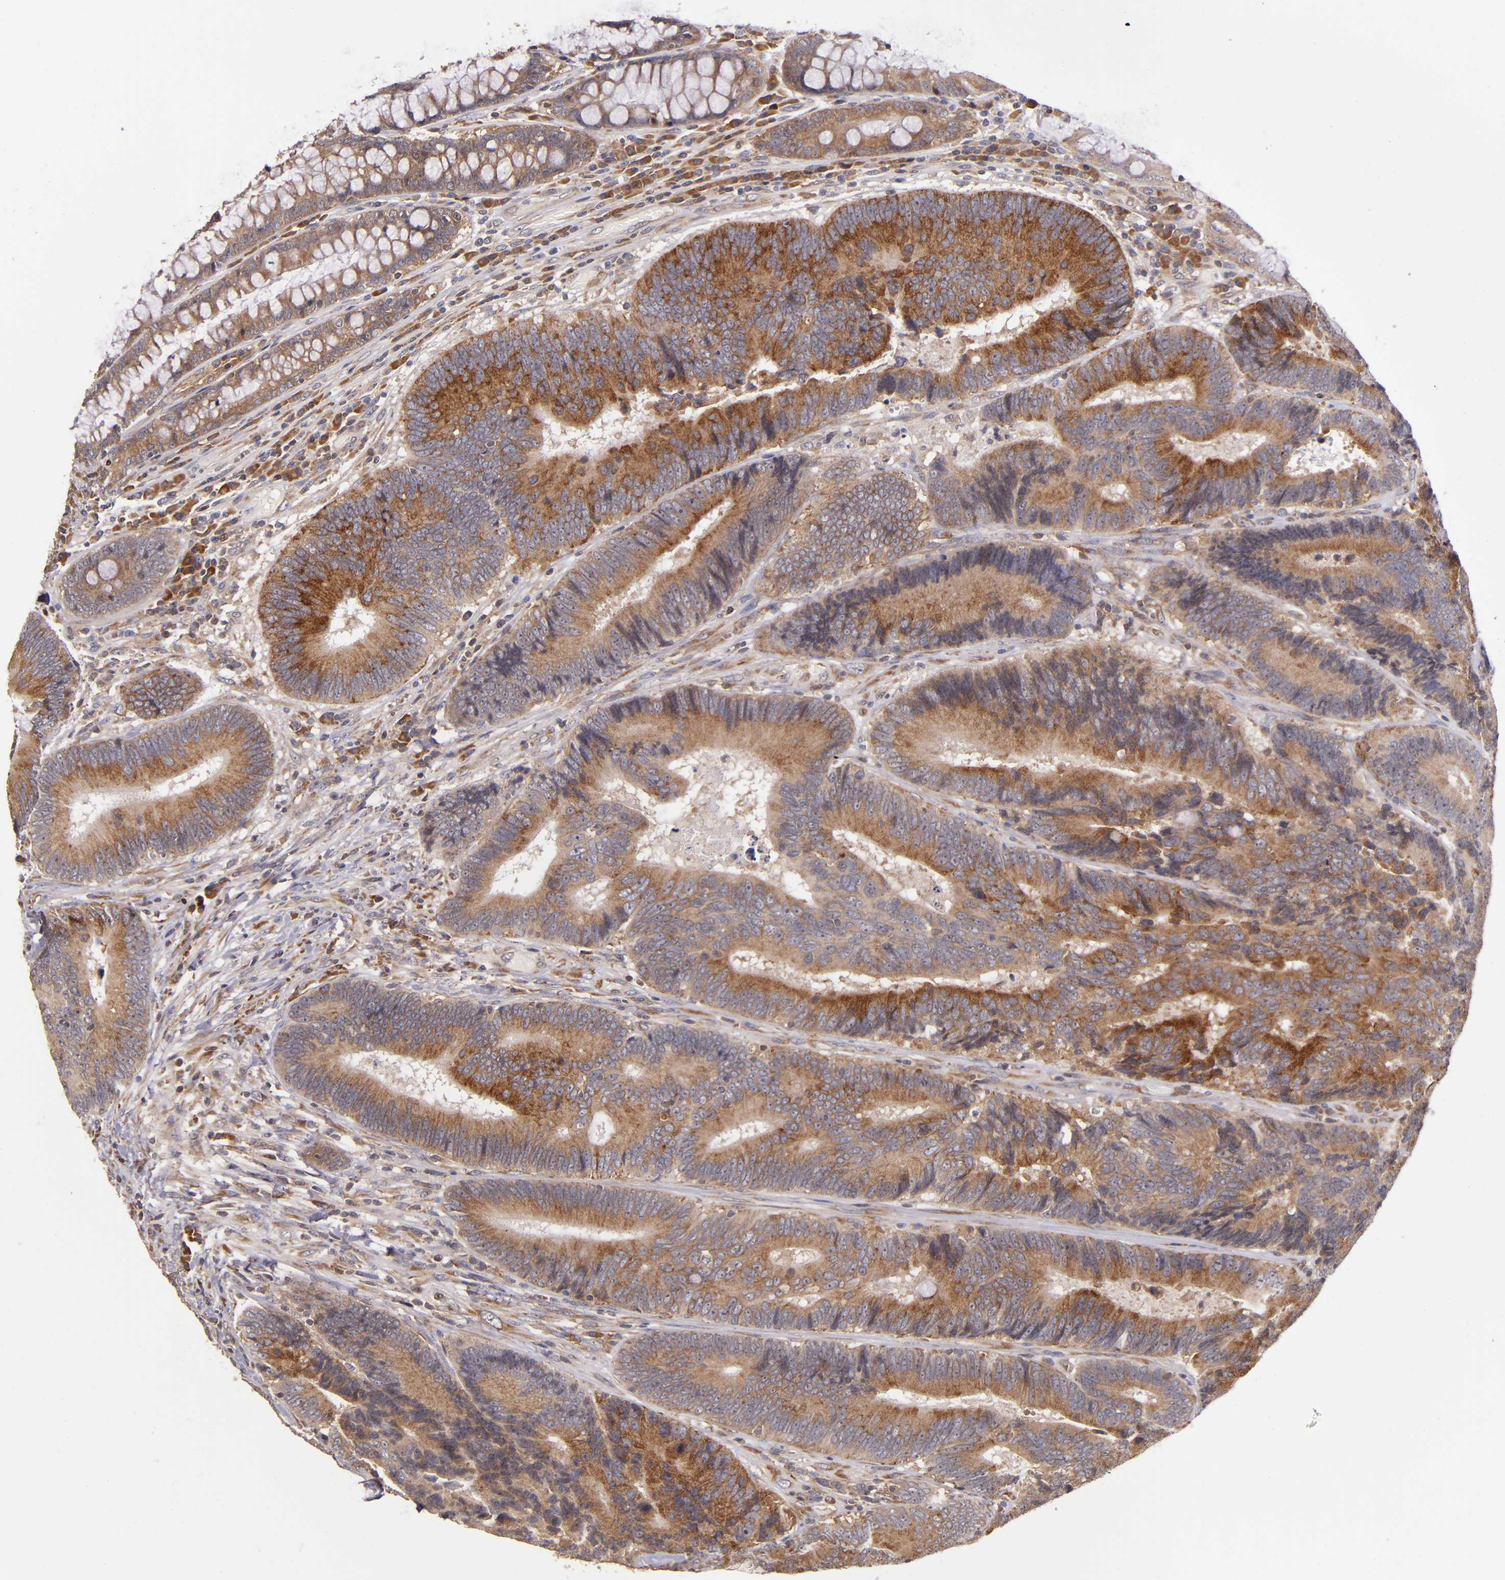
{"staining": {"intensity": "moderate", "quantity": ">75%", "location": "cytoplasmic/membranous"}, "tissue": "colorectal cancer", "cell_type": "Tumor cells", "image_type": "cancer", "snomed": [{"axis": "morphology", "description": "Normal tissue, NOS"}, {"axis": "morphology", "description": "Adenocarcinoma, NOS"}, {"axis": "topography", "description": "Colon"}], "caption": "Adenocarcinoma (colorectal) was stained to show a protein in brown. There is medium levels of moderate cytoplasmic/membranous positivity in approximately >75% of tumor cells.", "gene": "EIF4ENIF1", "patient": {"sex": "female", "age": 78}}